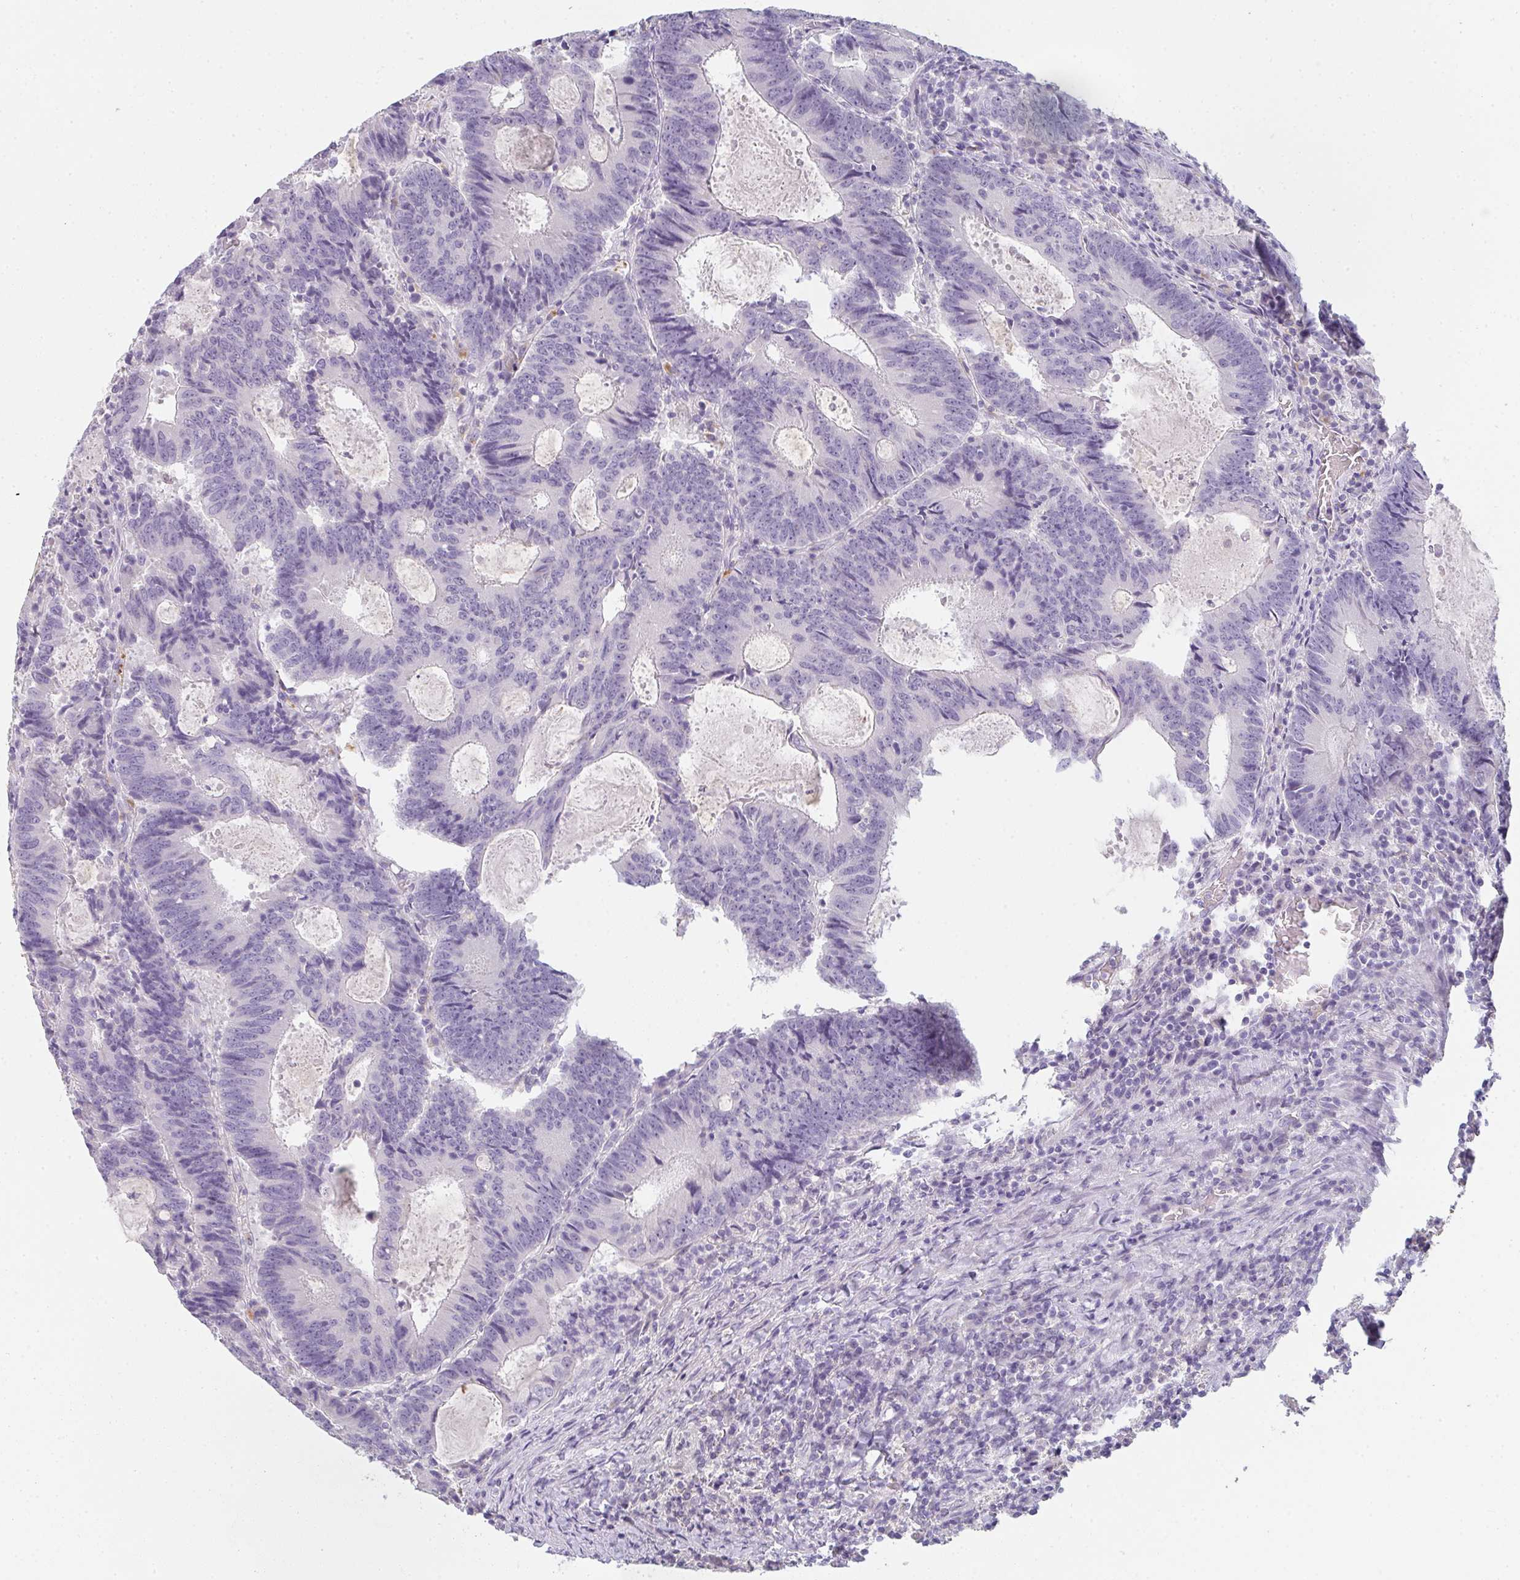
{"staining": {"intensity": "negative", "quantity": "none", "location": "none"}, "tissue": "colorectal cancer", "cell_type": "Tumor cells", "image_type": "cancer", "snomed": [{"axis": "morphology", "description": "Adenocarcinoma, NOS"}, {"axis": "topography", "description": "Colon"}], "caption": "Tumor cells show no significant staining in colorectal adenocarcinoma.", "gene": "C1QTNF8", "patient": {"sex": "male", "age": 67}}